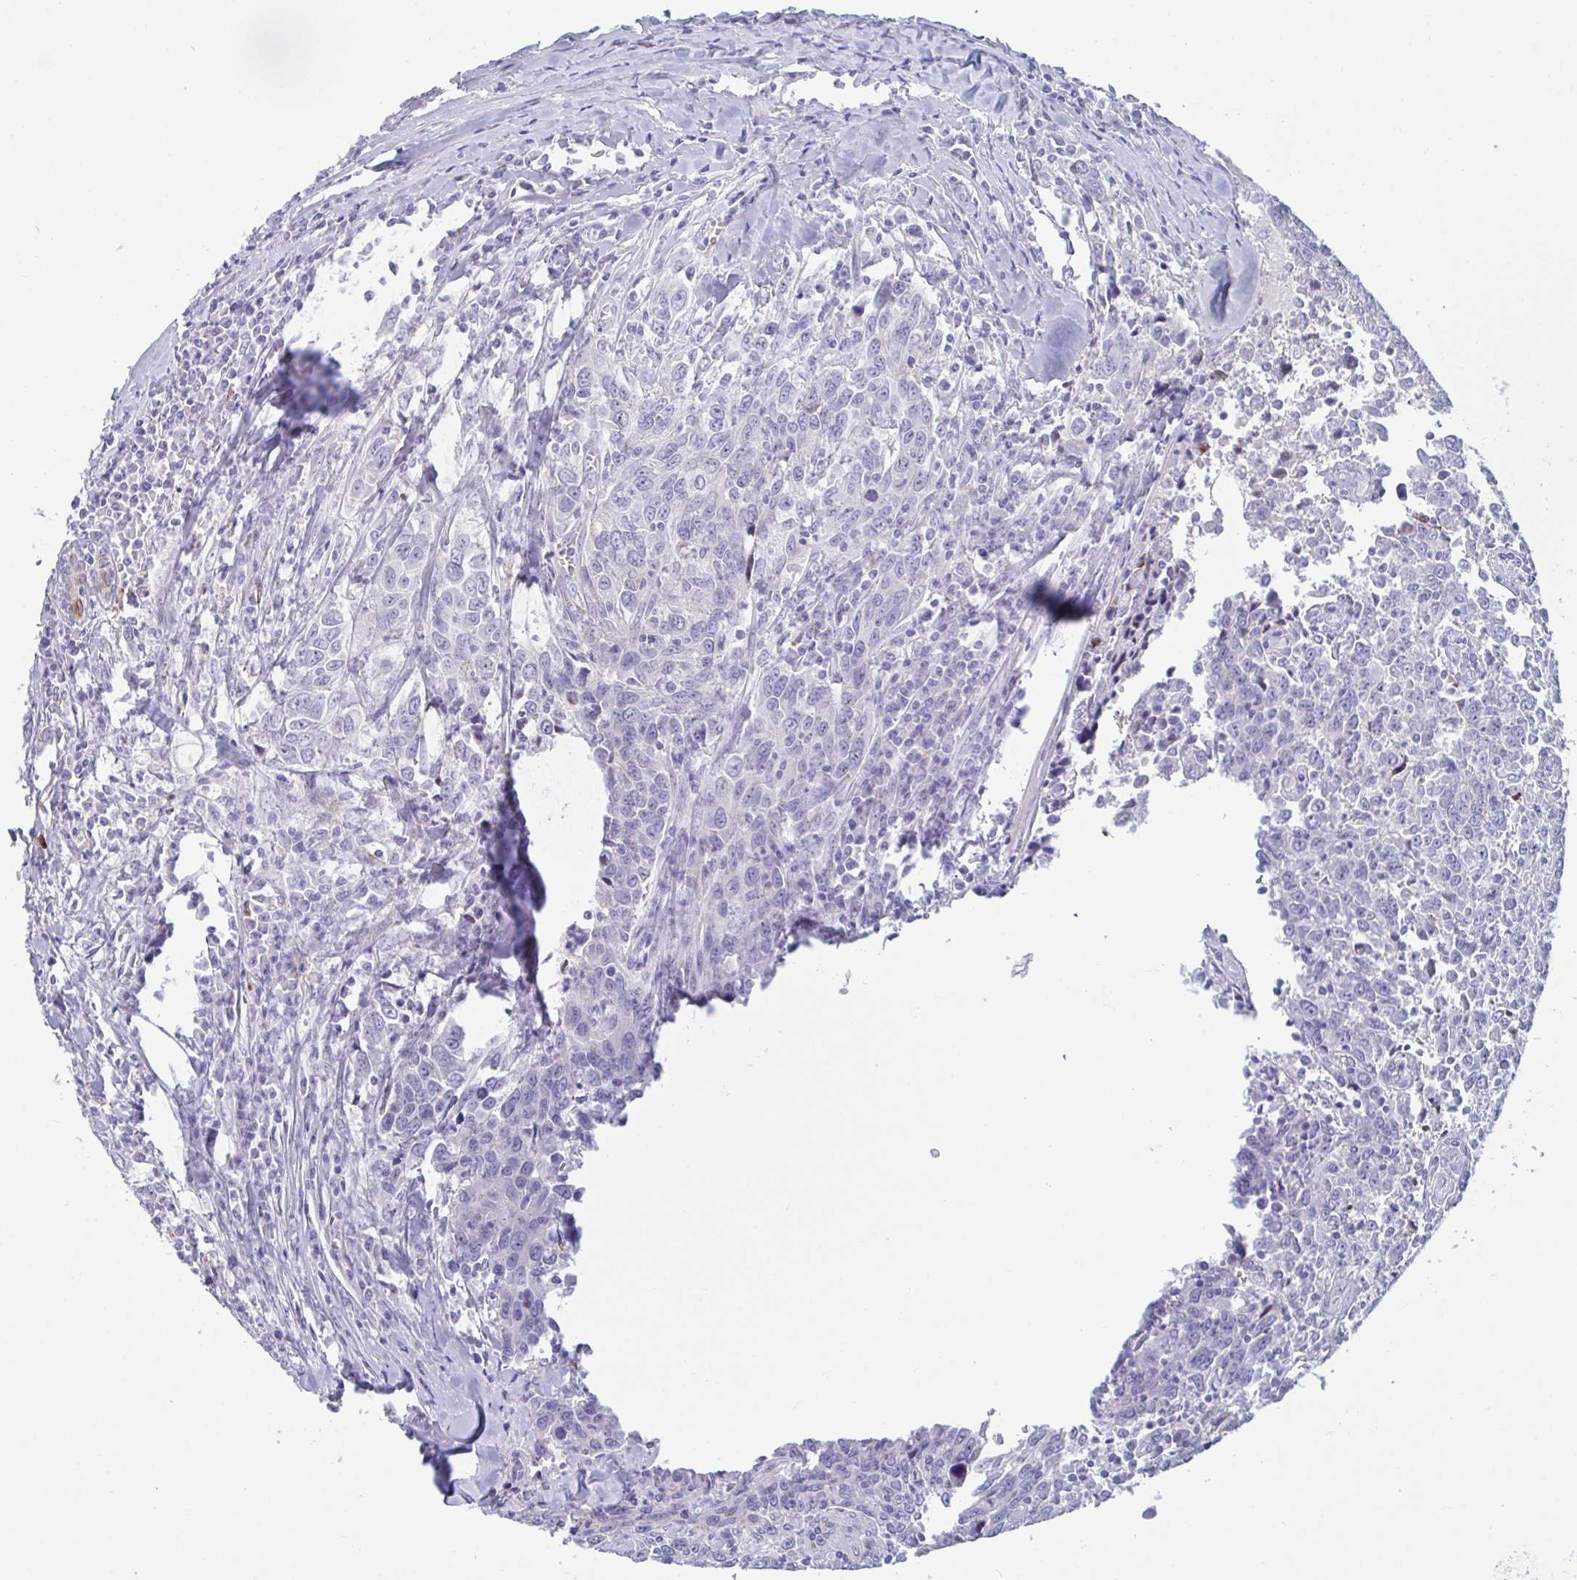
{"staining": {"intensity": "negative", "quantity": "none", "location": "none"}, "tissue": "breast cancer", "cell_type": "Tumor cells", "image_type": "cancer", "snomed": [{"axis": "morphology", "description": "Duct carcinoma"}, {"axis": "topography", "description": "Breast"}], "caption": "There is no significant positivity in tumor cells of invasive ductal carcinoma (breast).", "gene": "TAS2R38", "patient": {"sex": "female", "age": 50}}